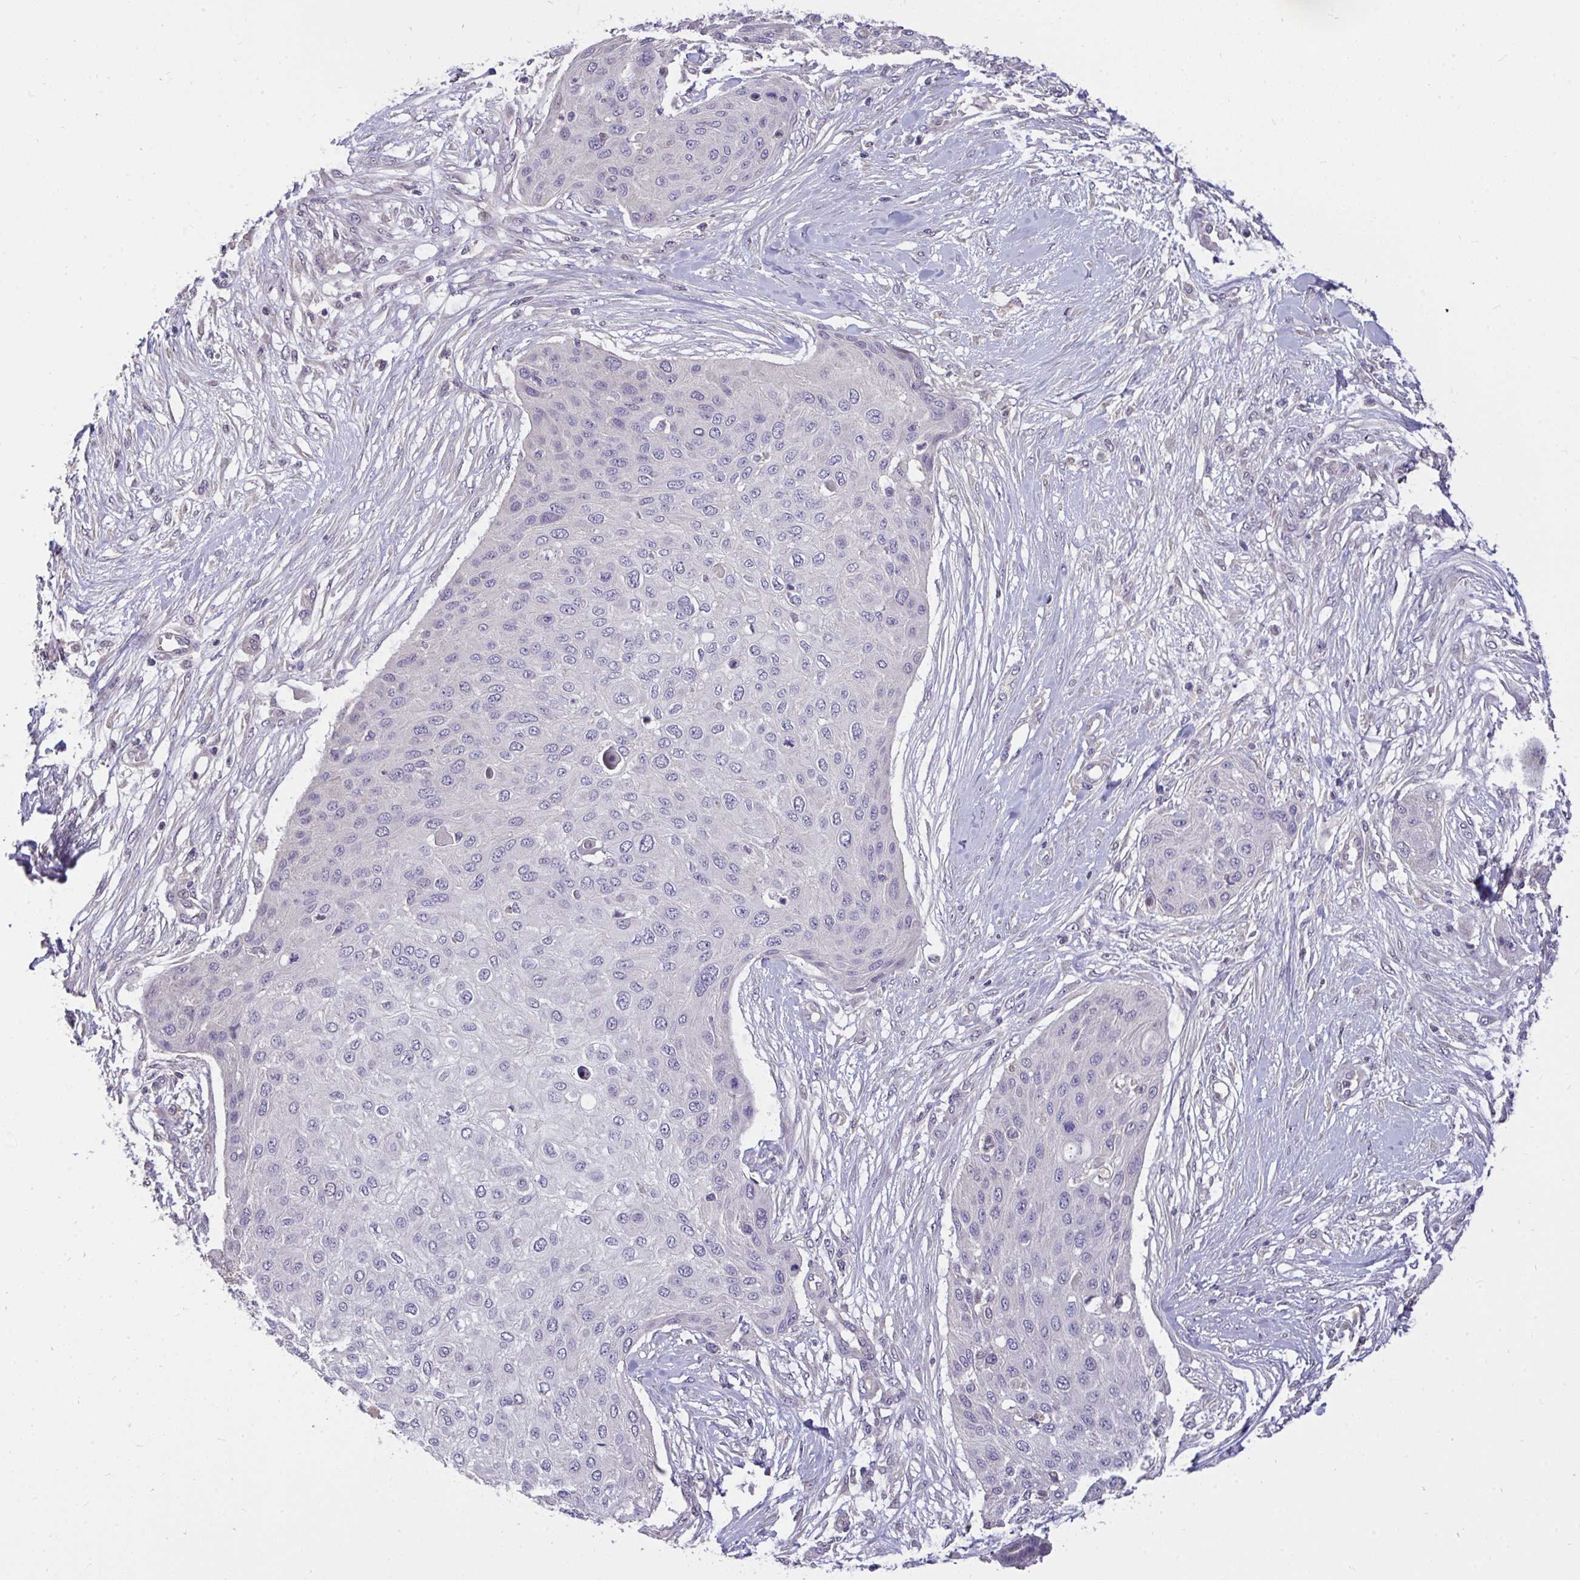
{"staining": {"intensity": "negative", "quantity": "none", "location": "none"}, "tissue": "skin cancer", "cell_type": "Tumor cells", "image_type": "cancer", "snomed": [{"axis": "morphology", "description": "Squamous cell carcinoma, NOS"}, {"axis": "topography", "description": "Skin"}], "caption": "Immunohistochemistry of human squamous cell carcinoma (skin) demonstrates no staining in tumor cells. Brightfield microscopy of immunohistochemistry (IHC) stained with DAB (3,3'-diaminobenzidine) (brown) and hematoxylin (blue), captured at high magnification.", "gene": "C19orf54", "patient": {"sex": "female", "age": 87}}